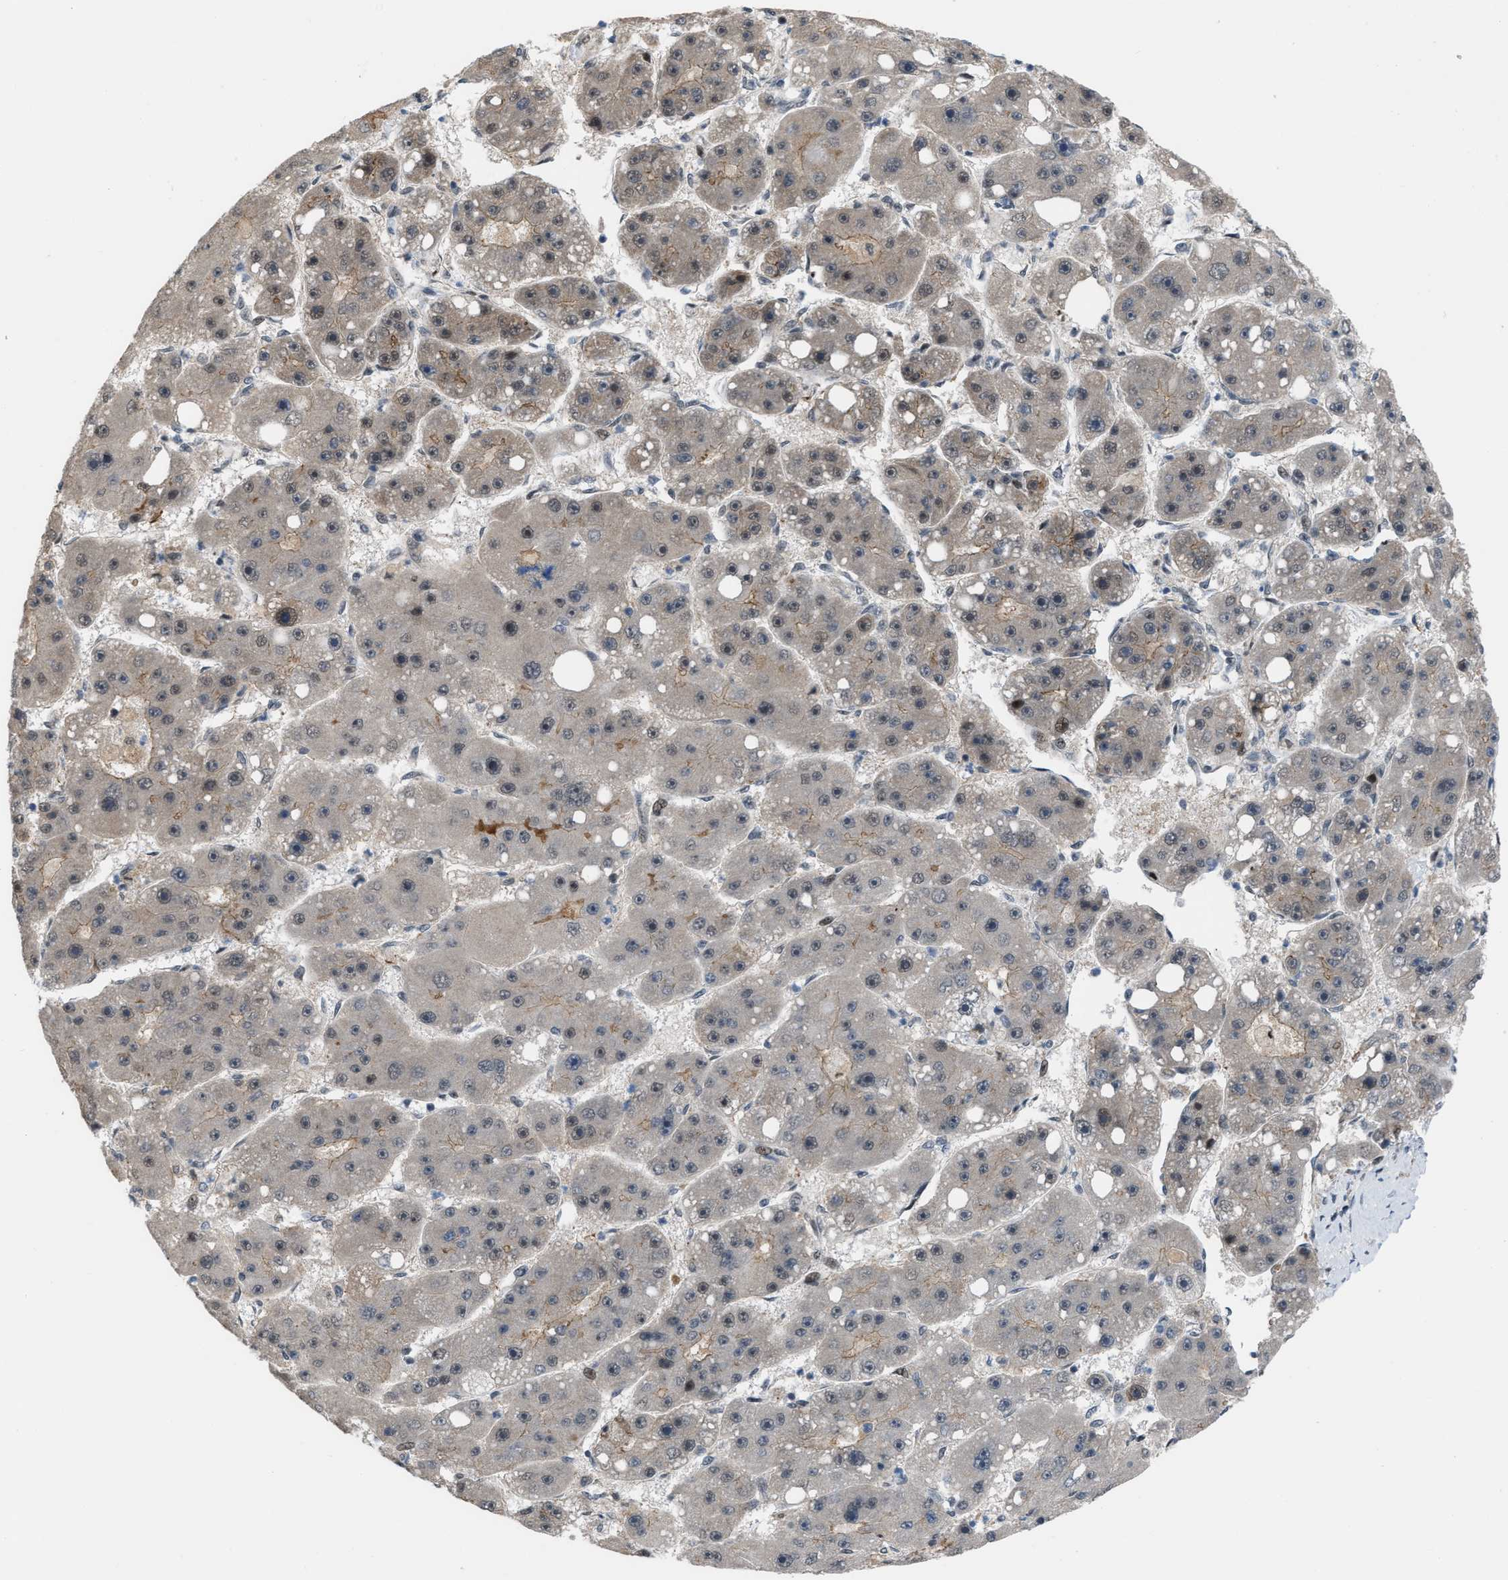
{"staining": {"intensity": "weak", "quantity": "<25%", "location": "cytoplasmic/membranous,nuclear"}, "tissue": "liver cancer", "cell_type": "Tumor cells", "image_type": "cancer", "snomed": [{"axis": "morphology", "description": "Carcinoma, Hepatocellular, NOS"}, {"axis": "topography", "description": "Liver"}], "caption": "Immunohistochemistry (IHC) histopathology image of neoplastic tissue: human liver cancer (hepatocellular carcinoma) stained with DAB (3,3'-diaminobenzidine) displays no significant protein expression in tumor cells. (Stains: DAB IHC with hematoxylin counter stain, Microscopy: brightfield microscopy at high magnification).", "gene": "RFFL", "patient": {"sex": "female", "age": 61}}